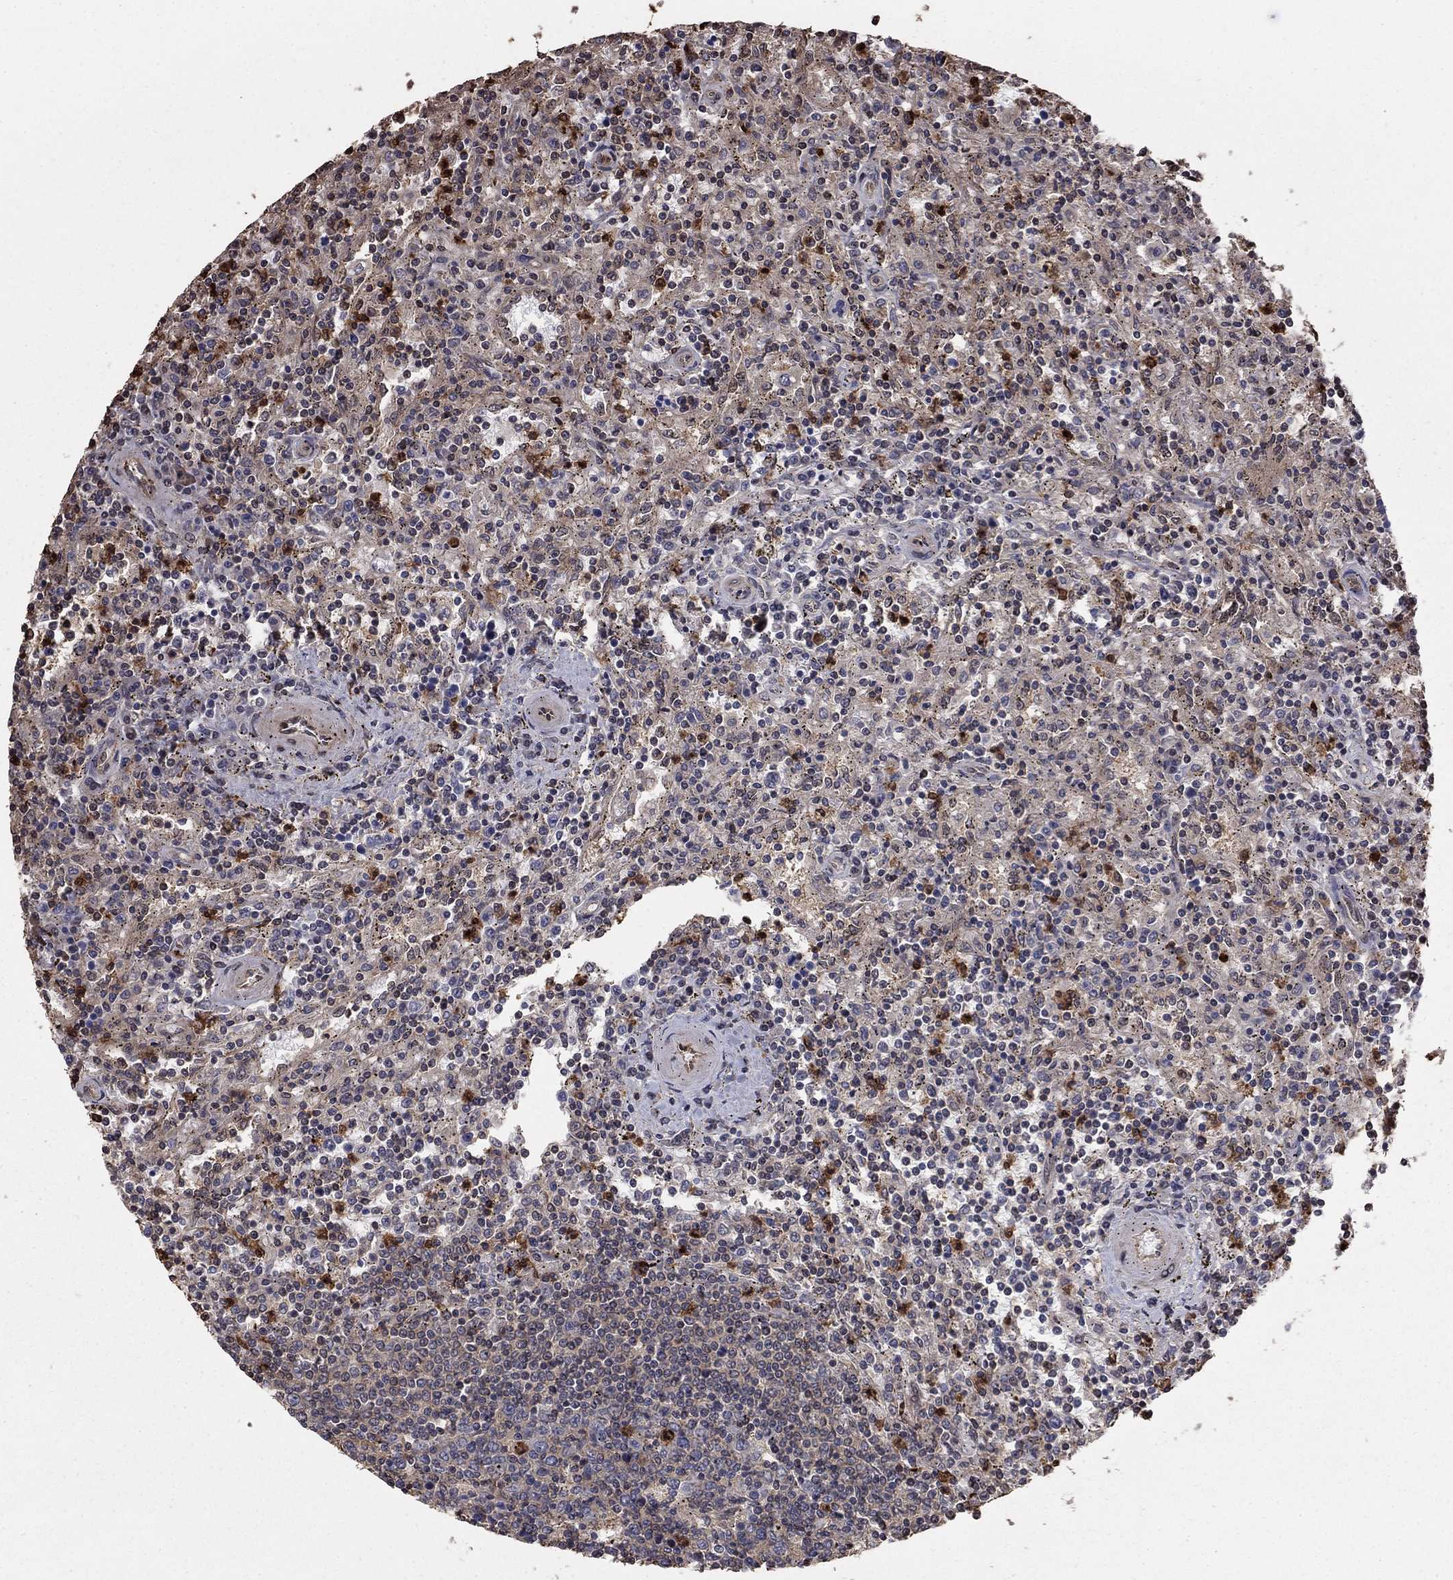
{"staining": {"intensity": "negative", "quantity": "none", "location": "none"}, "tissue": "lymphoma", "cell_type": "Tumor cells", "image_type": "cancer", "snomed": [{"axis": "morphology", "description": "Malignant lymphoma, non-Hodgkin's type, Low grade"}, {"axis": "topography", "description": "Spleen"}], "caption": "A photomicrograph of malignant lymphoma, non-Hodgkin's type (low-grade) stained for a protein demonstrates no brown staining in tumor cells. (DAB (3,3'-diaminobenzidine) immunohistochemistry (IHC), high magnification).", "gene": "GYG1", "patient": {"sex": "male", "age": 62}}